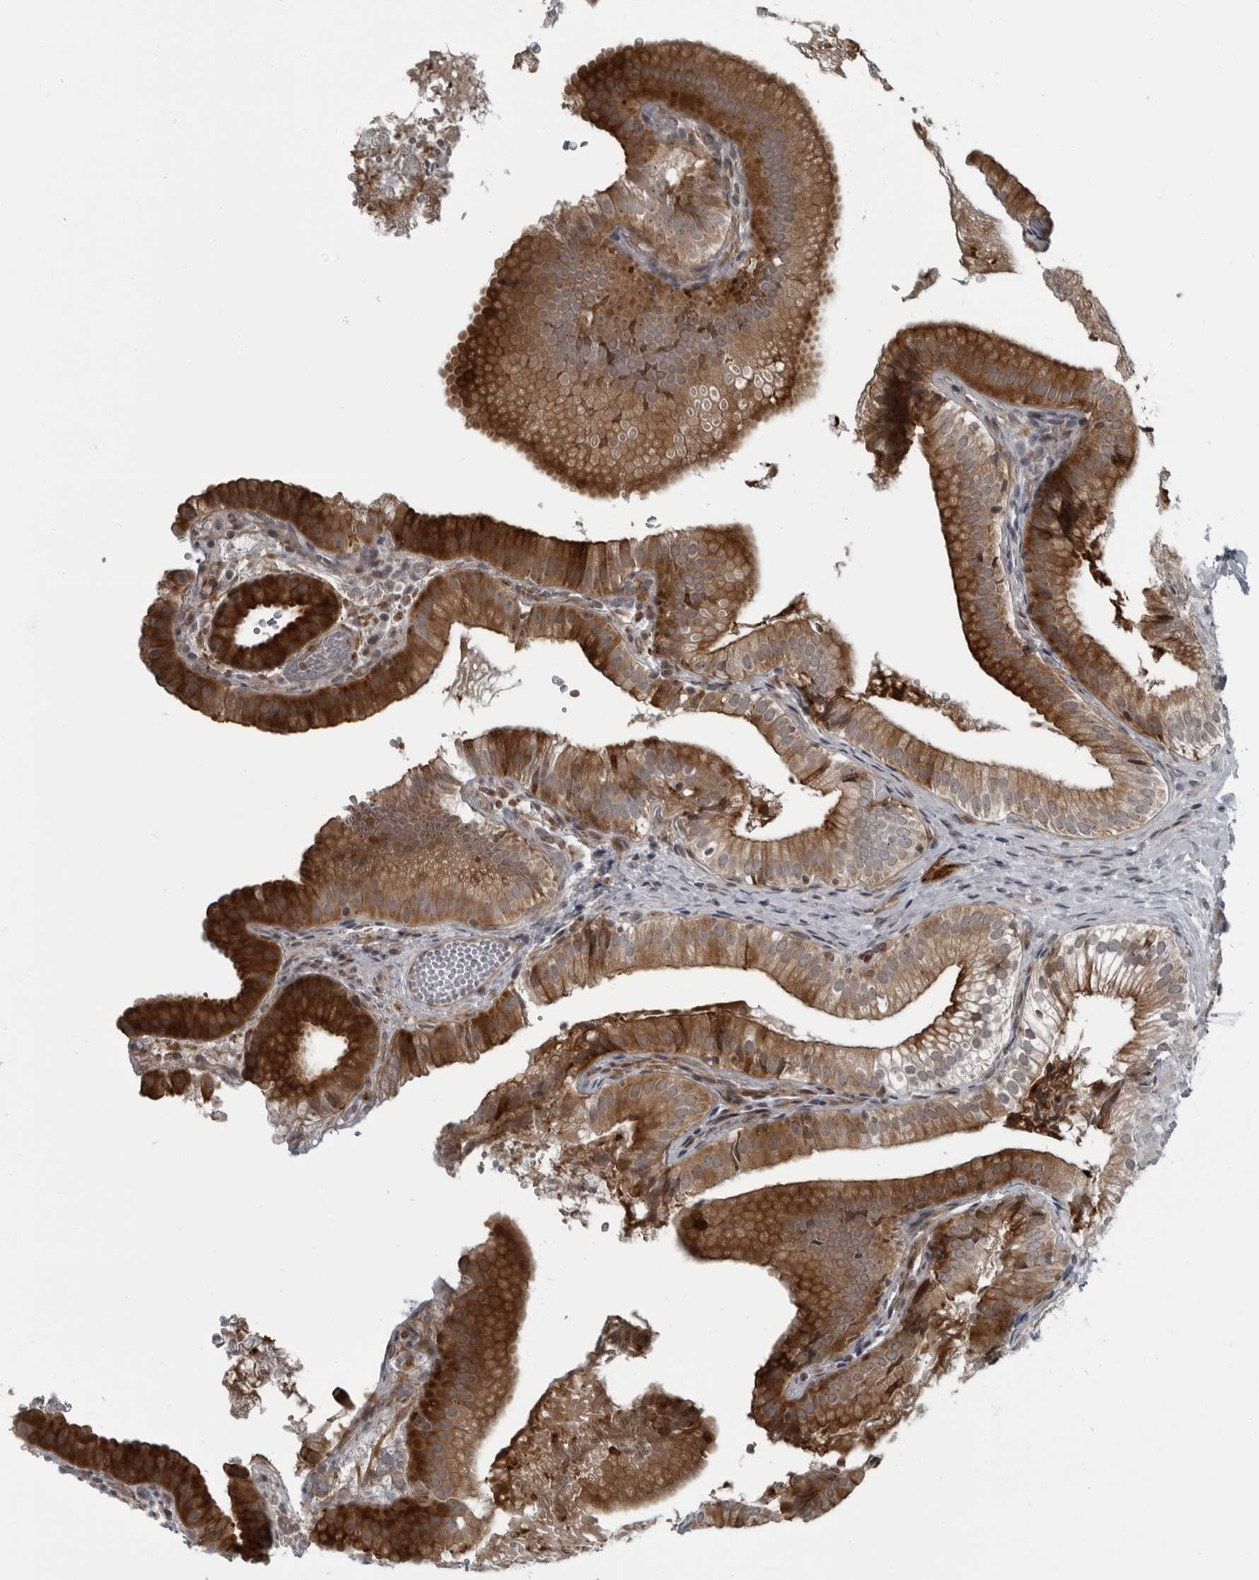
{"staining": {"intensity": "strong", "quantity": ">75%", "location": "cytoplasmic/membranous"}, "tissue": "gallbladder", "cell_type": "Glandular cells", "image_type": "normal", "snomed": [{"axis": "morphology", "description": "Normal tissue, NOS"}, {"axis": "topography", "description": "Gallbladder"}], "caption": "This image demonstrates benign gallbladder stained with IHC to label a protein in brown. The cytoplasmic/membranous of glandular cells show strong positivity for the protein. Nuclei are counter-stained blue.", "gene": "FAM102B", "patient": {"sex": "female", "age": 30}}